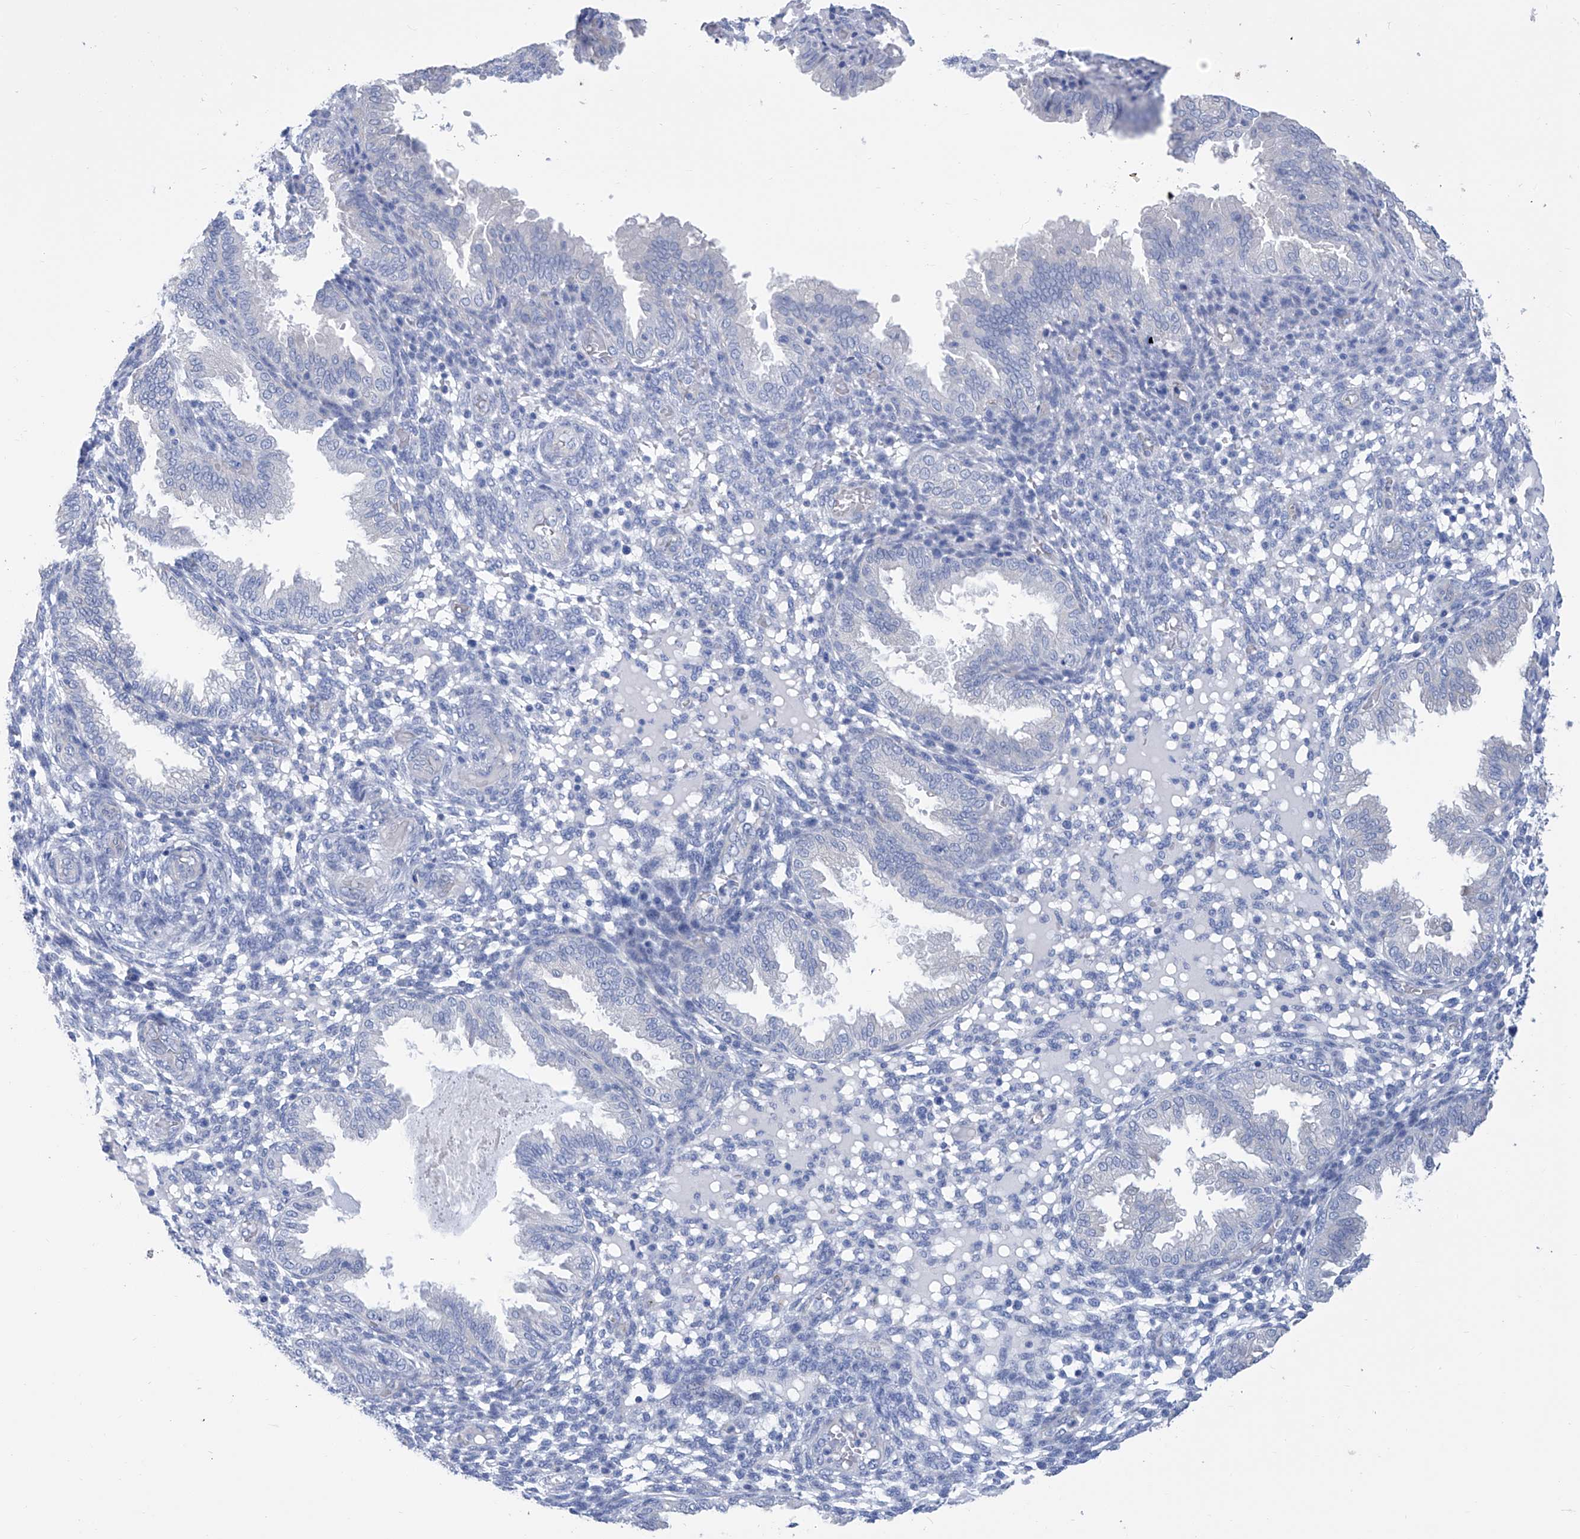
{"staining": {"intensity": "negative", "quantity": "none", "location": "none"}, "tissue": "endometrium", "cell_type": "Cells in endometrial stroma", "image_type": "normal", "snomed": [{"axis": "morphology", "description": "Normal tissue, NOS"}, {"axis": "topography", "description": "Endometrium"}], "caption": "This is a histopathology image of immunohistochemistry (IHC) staining of benign endometrium, which shows no expression in cells in endometrial stroma.", "gene": "SMS", "patient": {"sex": "female", "age": 33}}